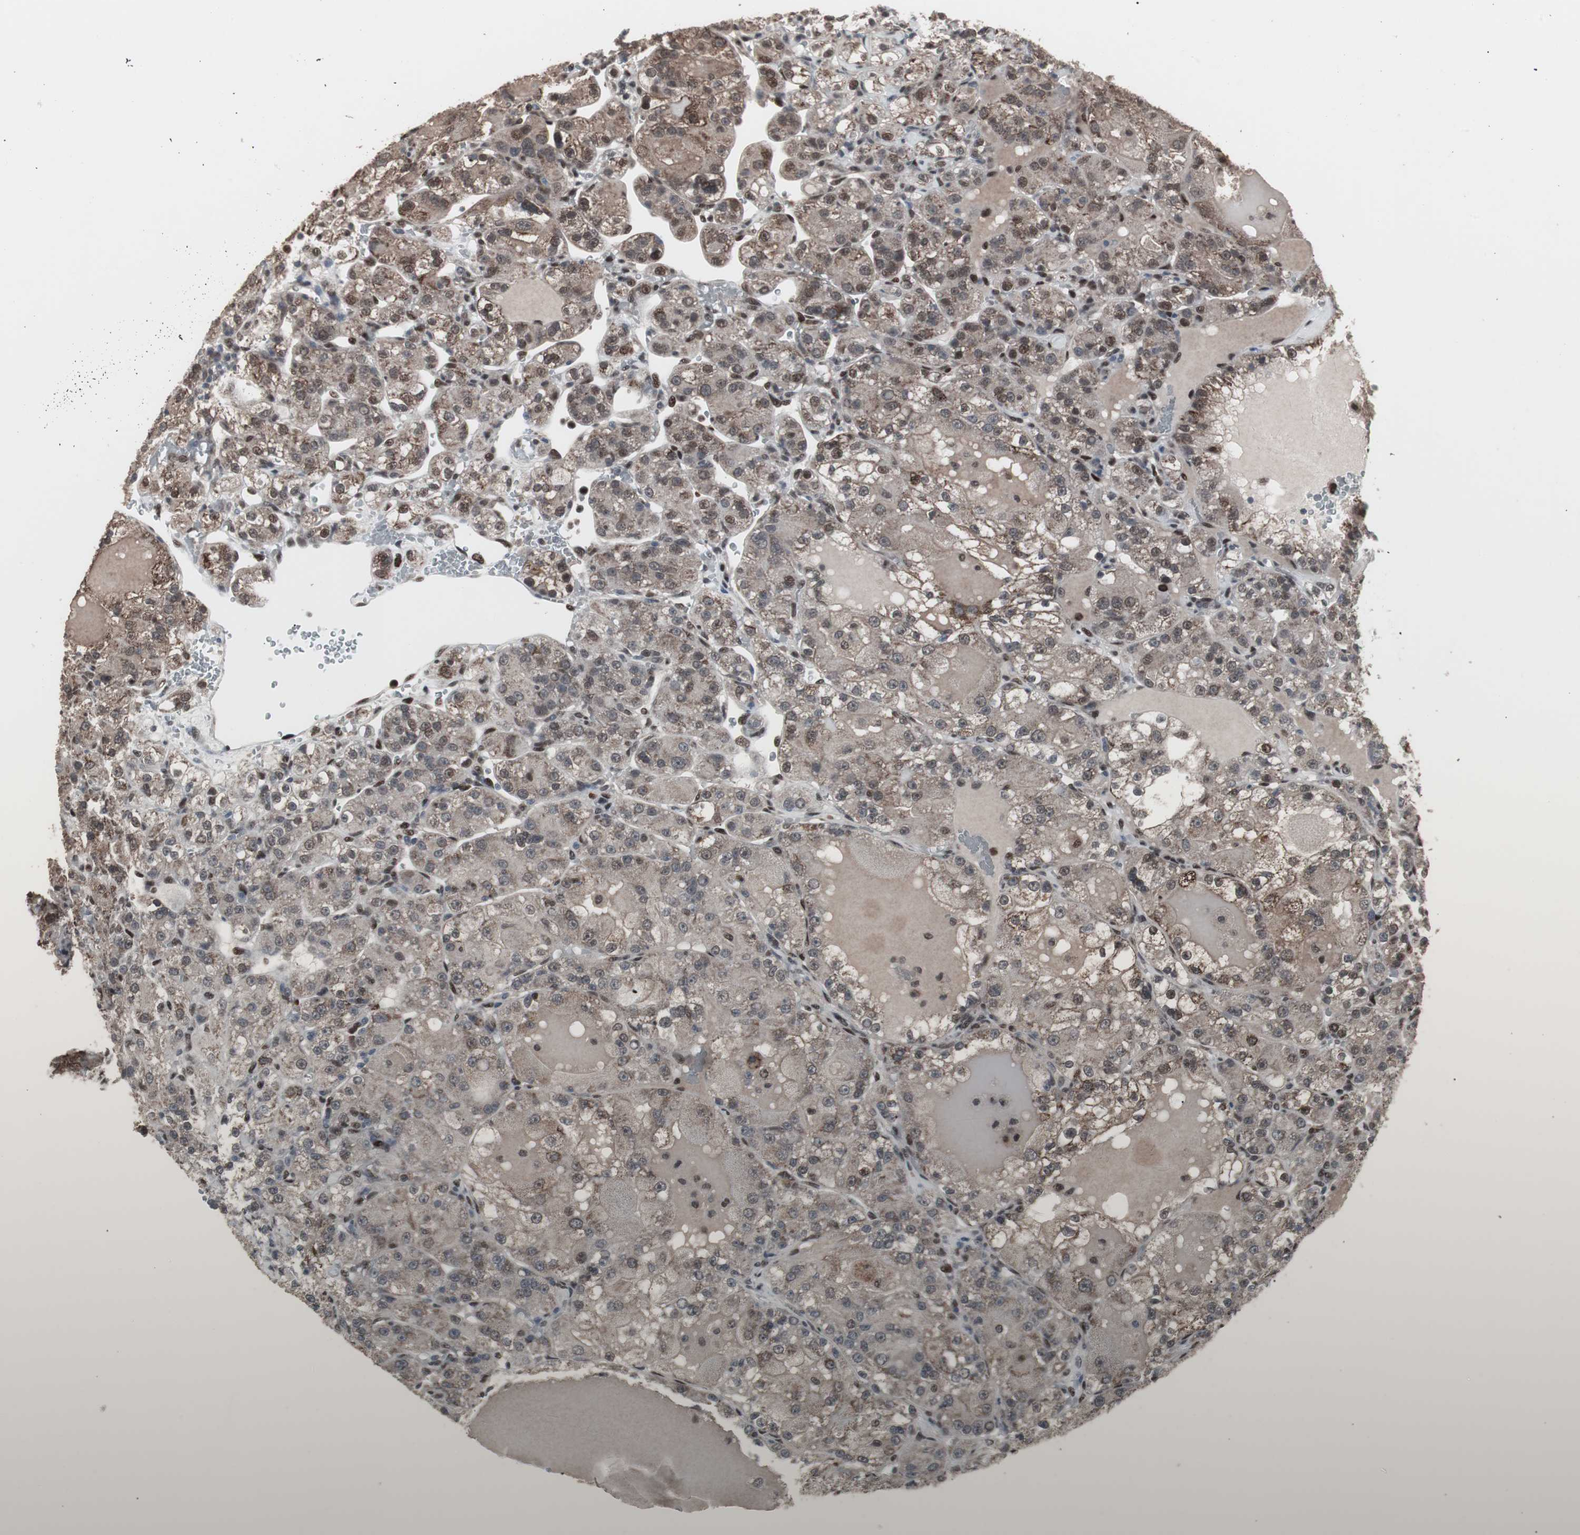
{"staining": {"intensity": "weak", "quantity": "25%-75%", "location": "cytoplasmic/membranous,nuclear"}, "tissue": "renal cancer", "cell_type": "Tumor cells", "image_type": "cancer", "snomed": [{"axis": "morphology", "description": "Normal tissue, NOS"}, {"axis": "morphology", "description": "Adenocarcinoma, NOS"}, {"axis": "topography", "description": "Kidney"}], "caption": "A low amount of weak cytoplasmic/membranous and nuclear staining is identified in about 25%-75% of tumor cells in renal cancer tissue.", "gene": "RXRA", "patient": {"sex": "male", "age": 61}}